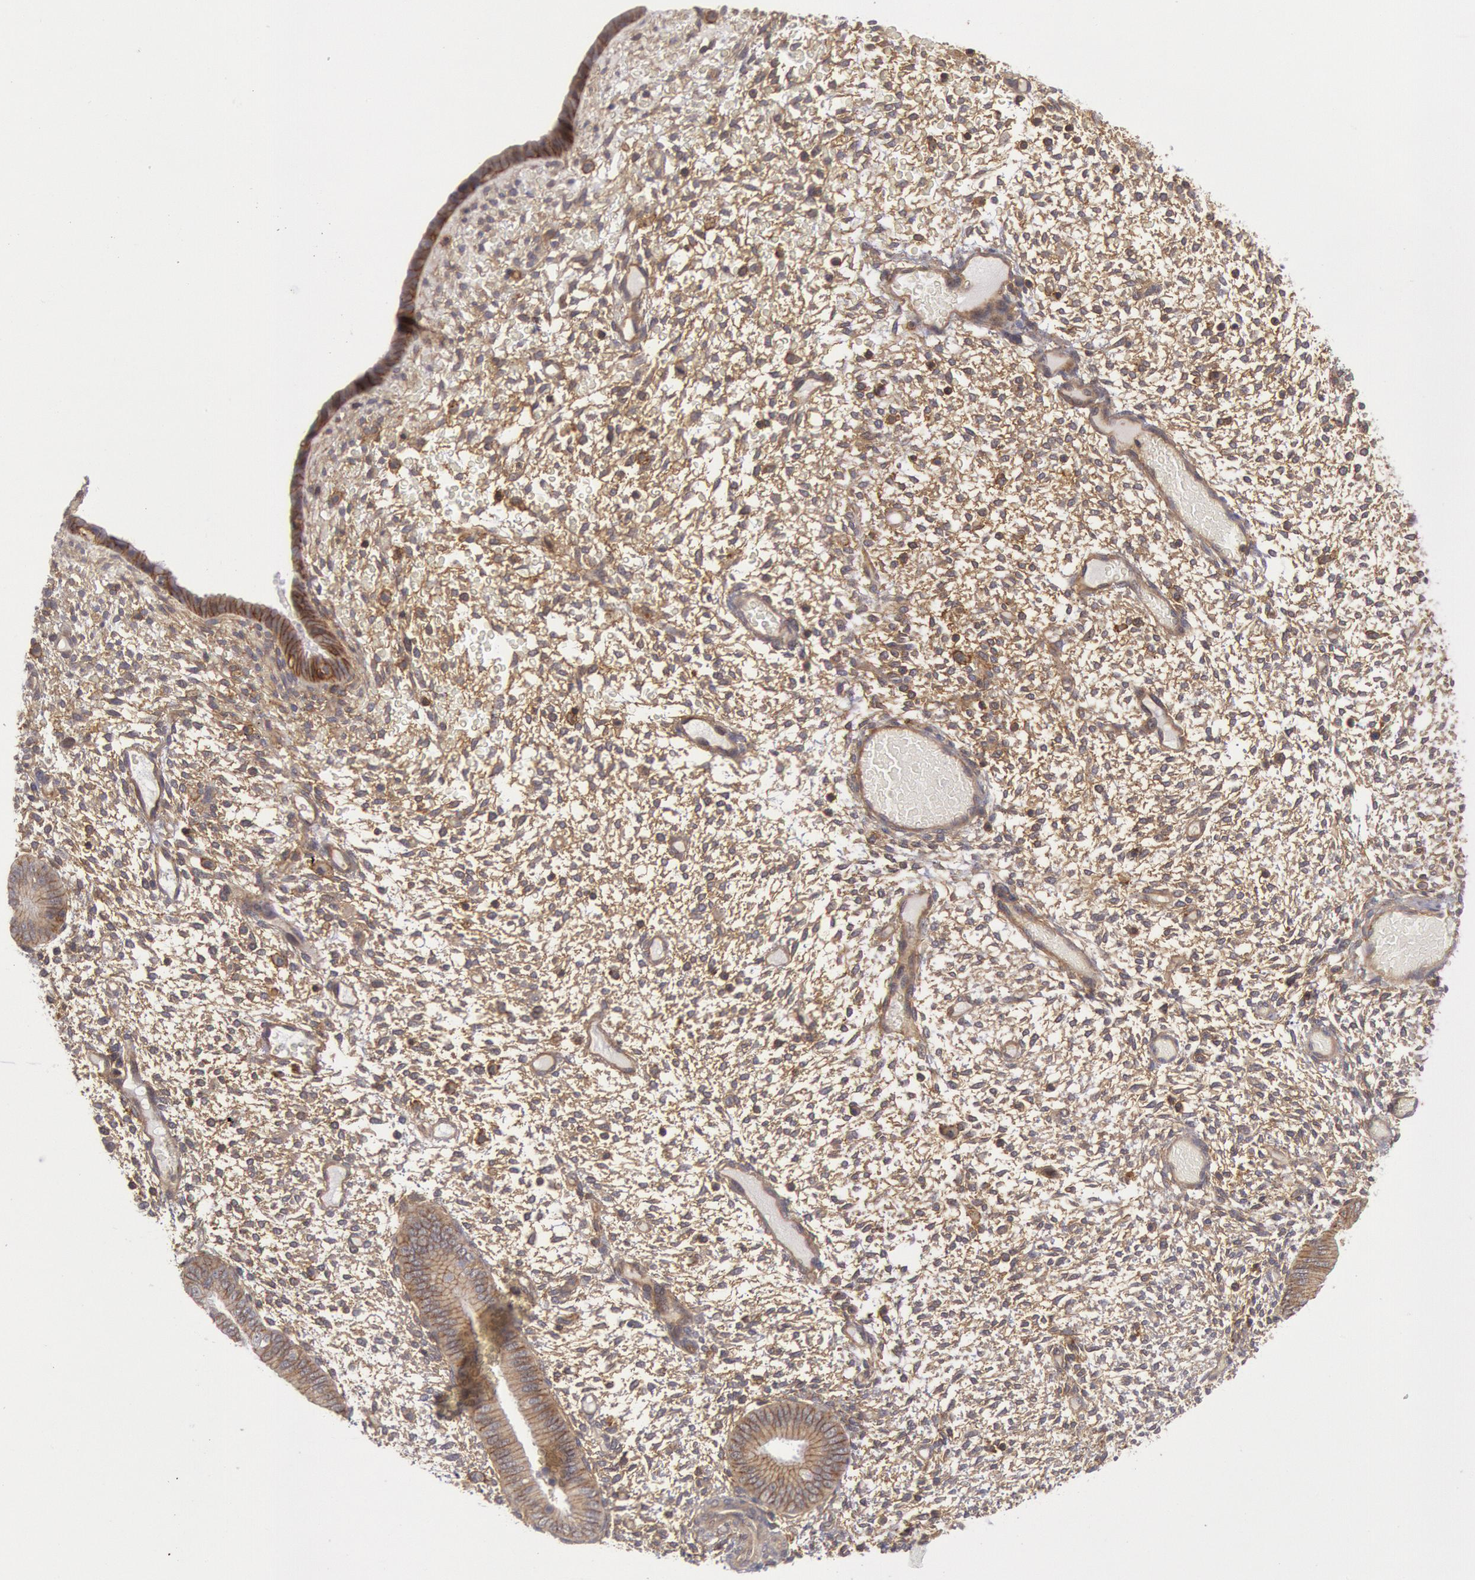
{"staining": {"intensity": "moderate", "quantity": "25%-75%", "location": "cytoplasmic/membranous"}, "tissue": "endometrium", "cell_type": "Cells in endometrial stroma", "image_type": "normal", "snomed": [{"axis": "morphology", "description": "Normal tissue, NOS"}, {"axis": "topography", "description": "Endometrium"}], "caption": "Immunohistochemical staining of normal human endometrium exhibits medium levels of moderate cytoplasmic/membranous expression in approximately 25%-75% of cells in endometrial stroma.", "gene": "STX4", "patient": {"sex": "female", "age": 42}}